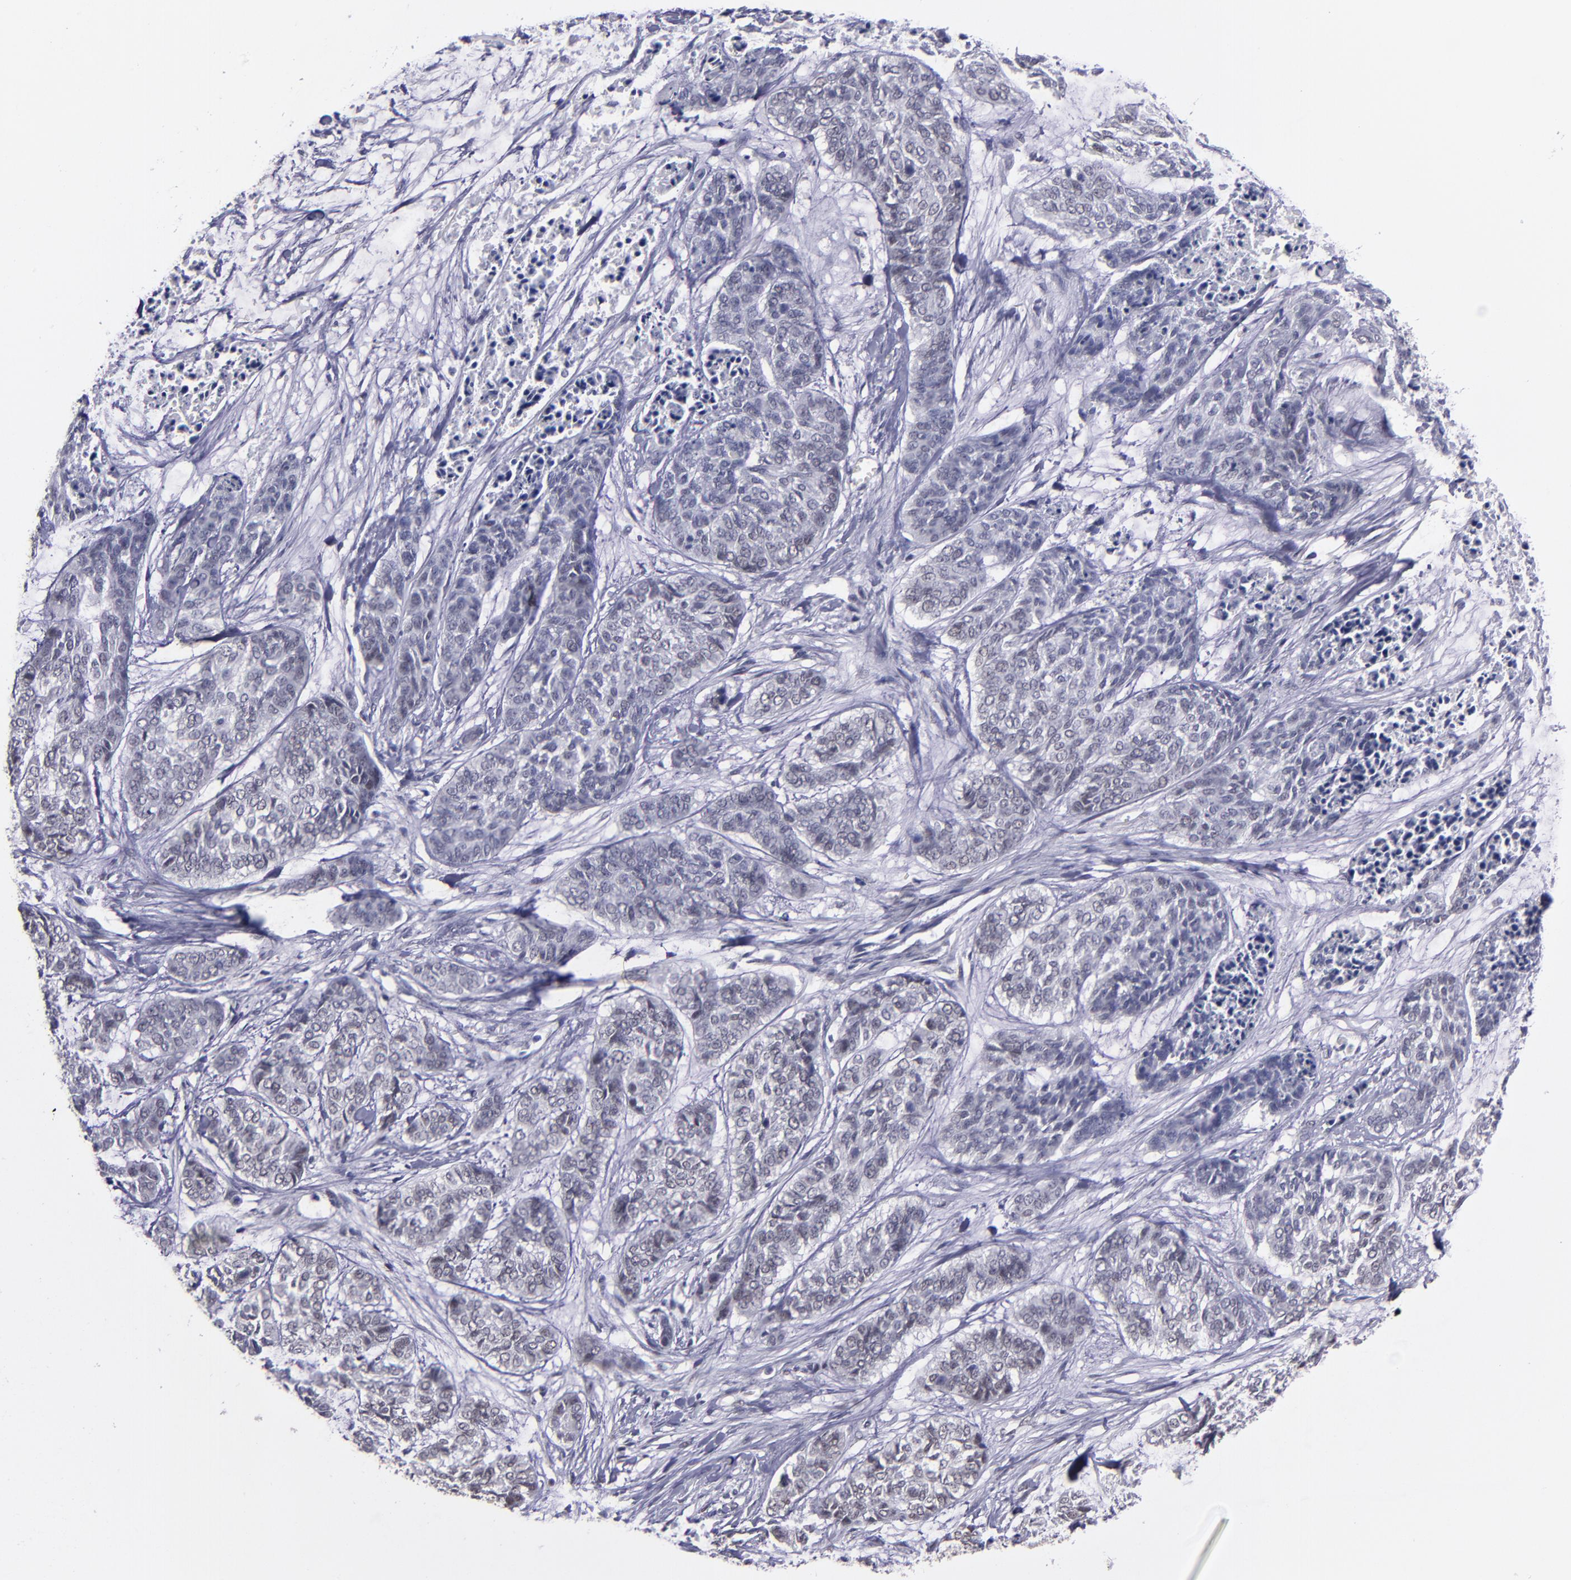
{"staining": {"intensity": "weak", "quantity": "<25%", "location": "nuclear"}, "tissue": "skin cancer", "cell_type": "Tumor cells", "image_type": "cancer", "snomed": [{"axis": "morphology", "description": "Basal cell carcinoma"}, {"axis": "topography", "description": "Skin"}], "caption": "DAB (3,3'-diaminobenzidine) immunohistochemical staining of basal cell carcinoma (skin) shows no significant positivity in tumor cells. (DAB IHC, high magnification).", "gene": "OTUB2", "patient": {"sex": "female", "age": 64}}